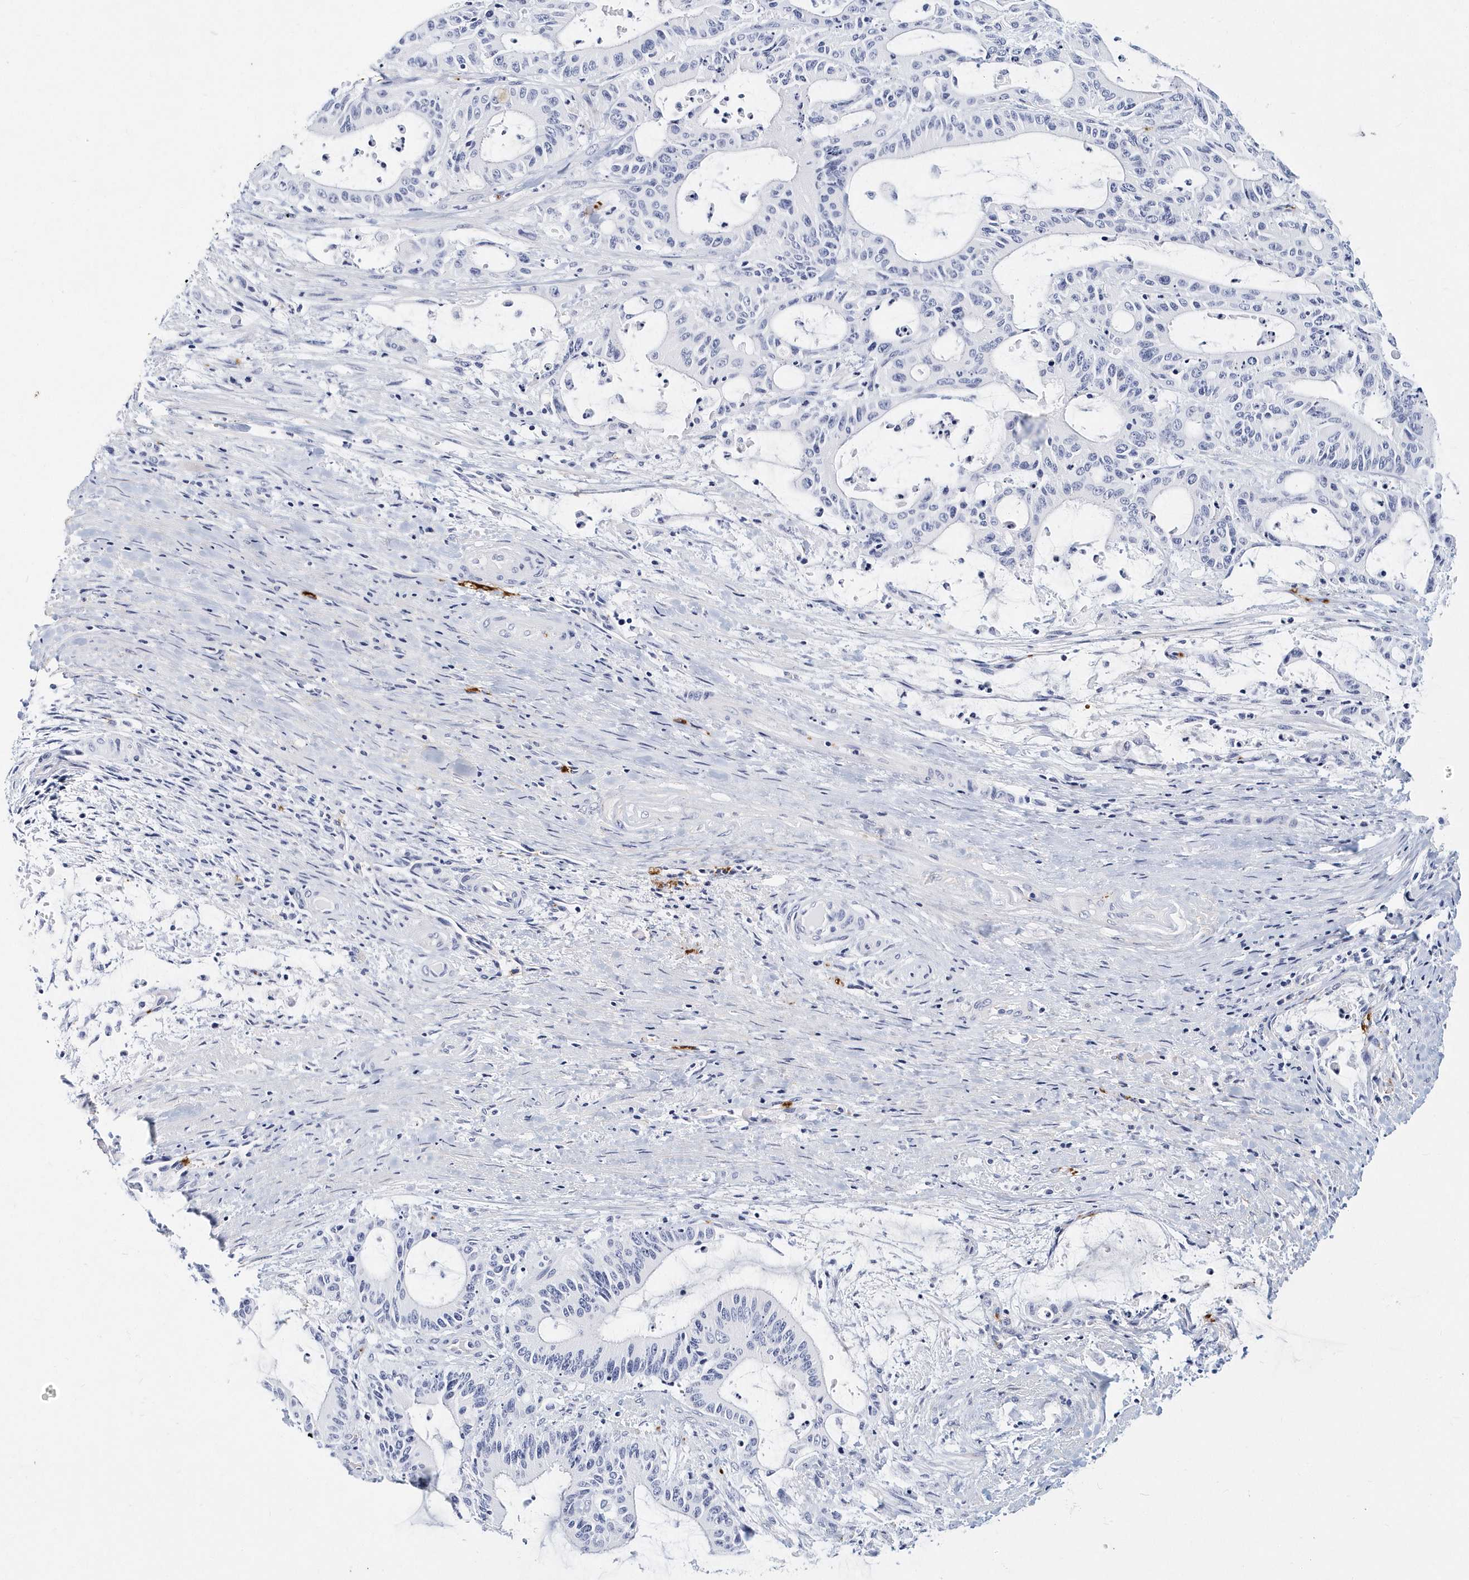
{"staining": {"intensity": "negative", "quantity": "none", "location": "none"}, "tissue": "liver cancer", "cell_type": "Tumor cells", "image_type": "cancer", "snomed": [{"axis": "morphology", "description": "Normal tissue, NOS"}, {"axis": "morphology", "description": "Cholangiocarcinoma"}, {"axis": "topography", "description": "Liver"}, {"axis": "topography", "description": "Peripheral nerve tissue"}], "caption": "The image reveals no significant positivity in tumor cells of cholangiocarcinoma (liver).", "gene": "ITGA2B", "patient": {"sex": "female", "age": 73}}